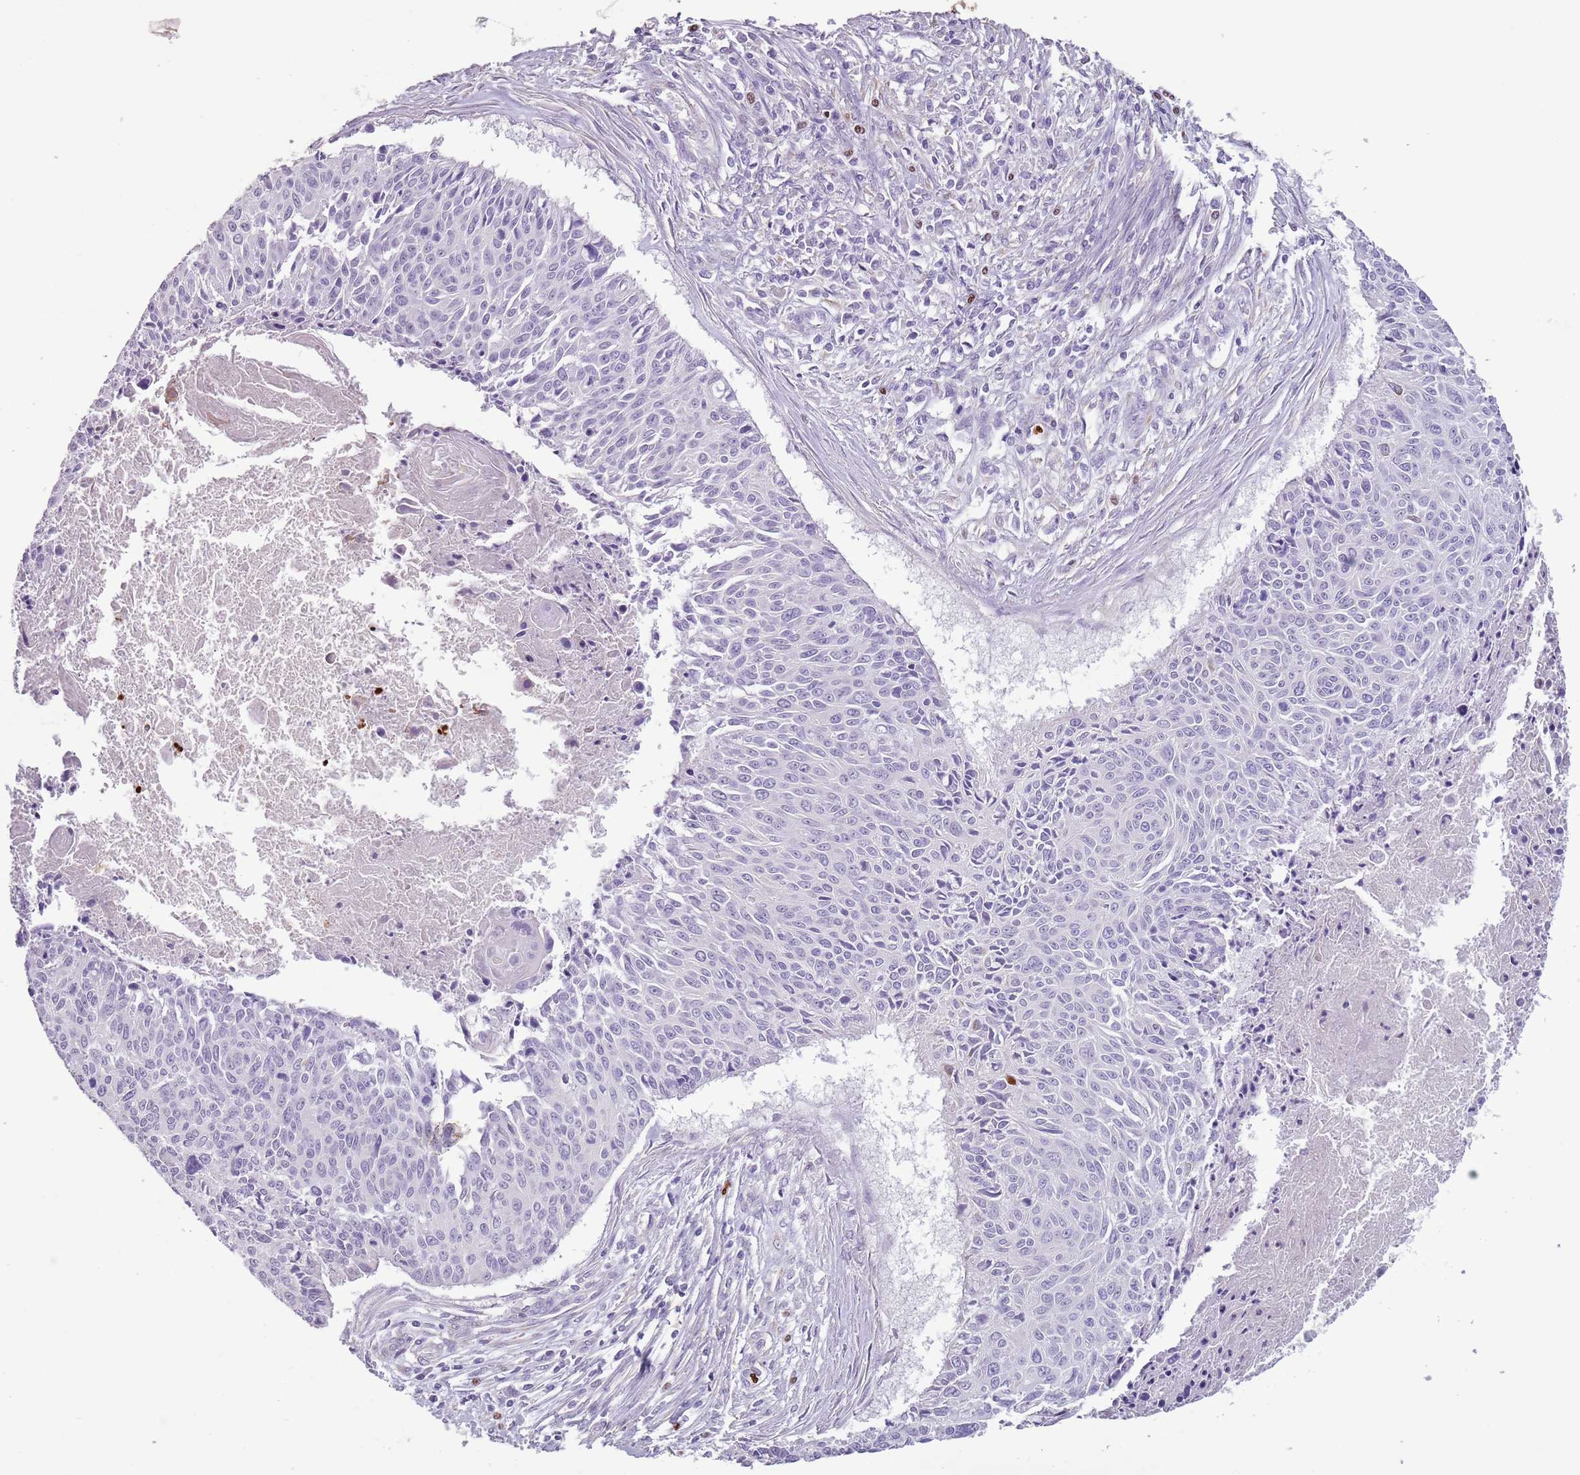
{"staining": {"intensity": "negative", "quantity": "none", "location": "none"}, "tissue": "cervical cancer", "cell_type": "Tumor cells", "image_type": "cancer", "snomed": [{"axis": "morphology", "description": "Squamous cell carcinoma, NOS"}, {"axis": "topography", "description": "Cervix"}], "caption": "The immunohistochemistry (IHC) image has no significant positivity in tumor cells of cervical squamous cell carcinoma tissue. (Immunohistochemistry (ihc), brightfield microscopy, high magnification).", "gene": "CELF6", "patient": {"sex": "female", "age": 55}}